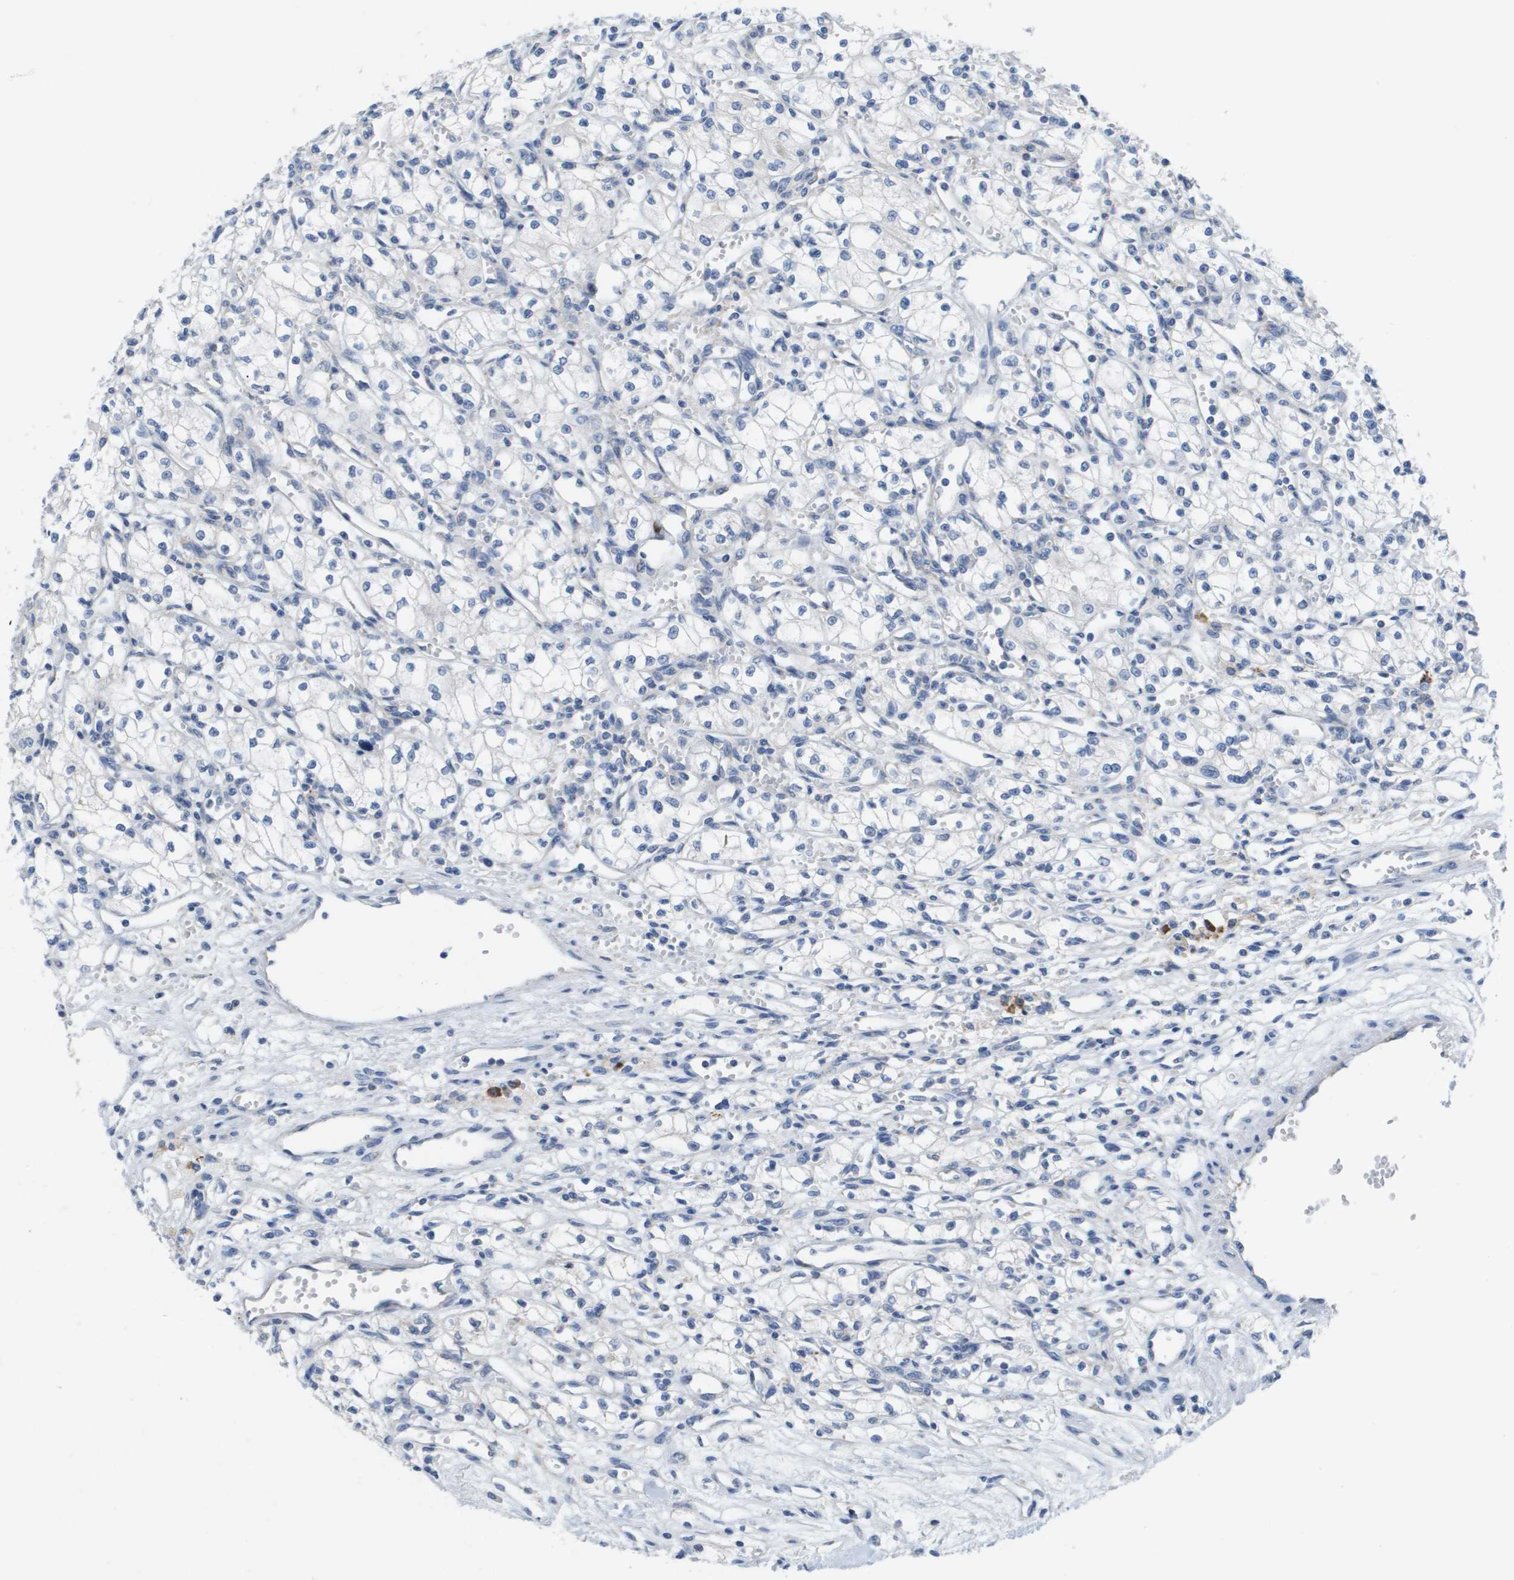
{"staining": {"intensity": "negative", "quantity": "none", "location": "none"}, "tissue": "renal cancer", "cell_type": "Tumor cells", "image_type": "cancer", "snomed": [{"axis": "morphology", "description": "Normal tissue, NOS"}, {"axis": "morphology", "description": "Adenocarcinoma, NOS"}, {"axis": "topography", "description": "Kidney"}], "caption": "DAB immunohistochemical staining of renal cancer demonstrates no significant expression in tumor cells.", "gene": "CD3G", "patient": {"sex": "male", "age": 59}}